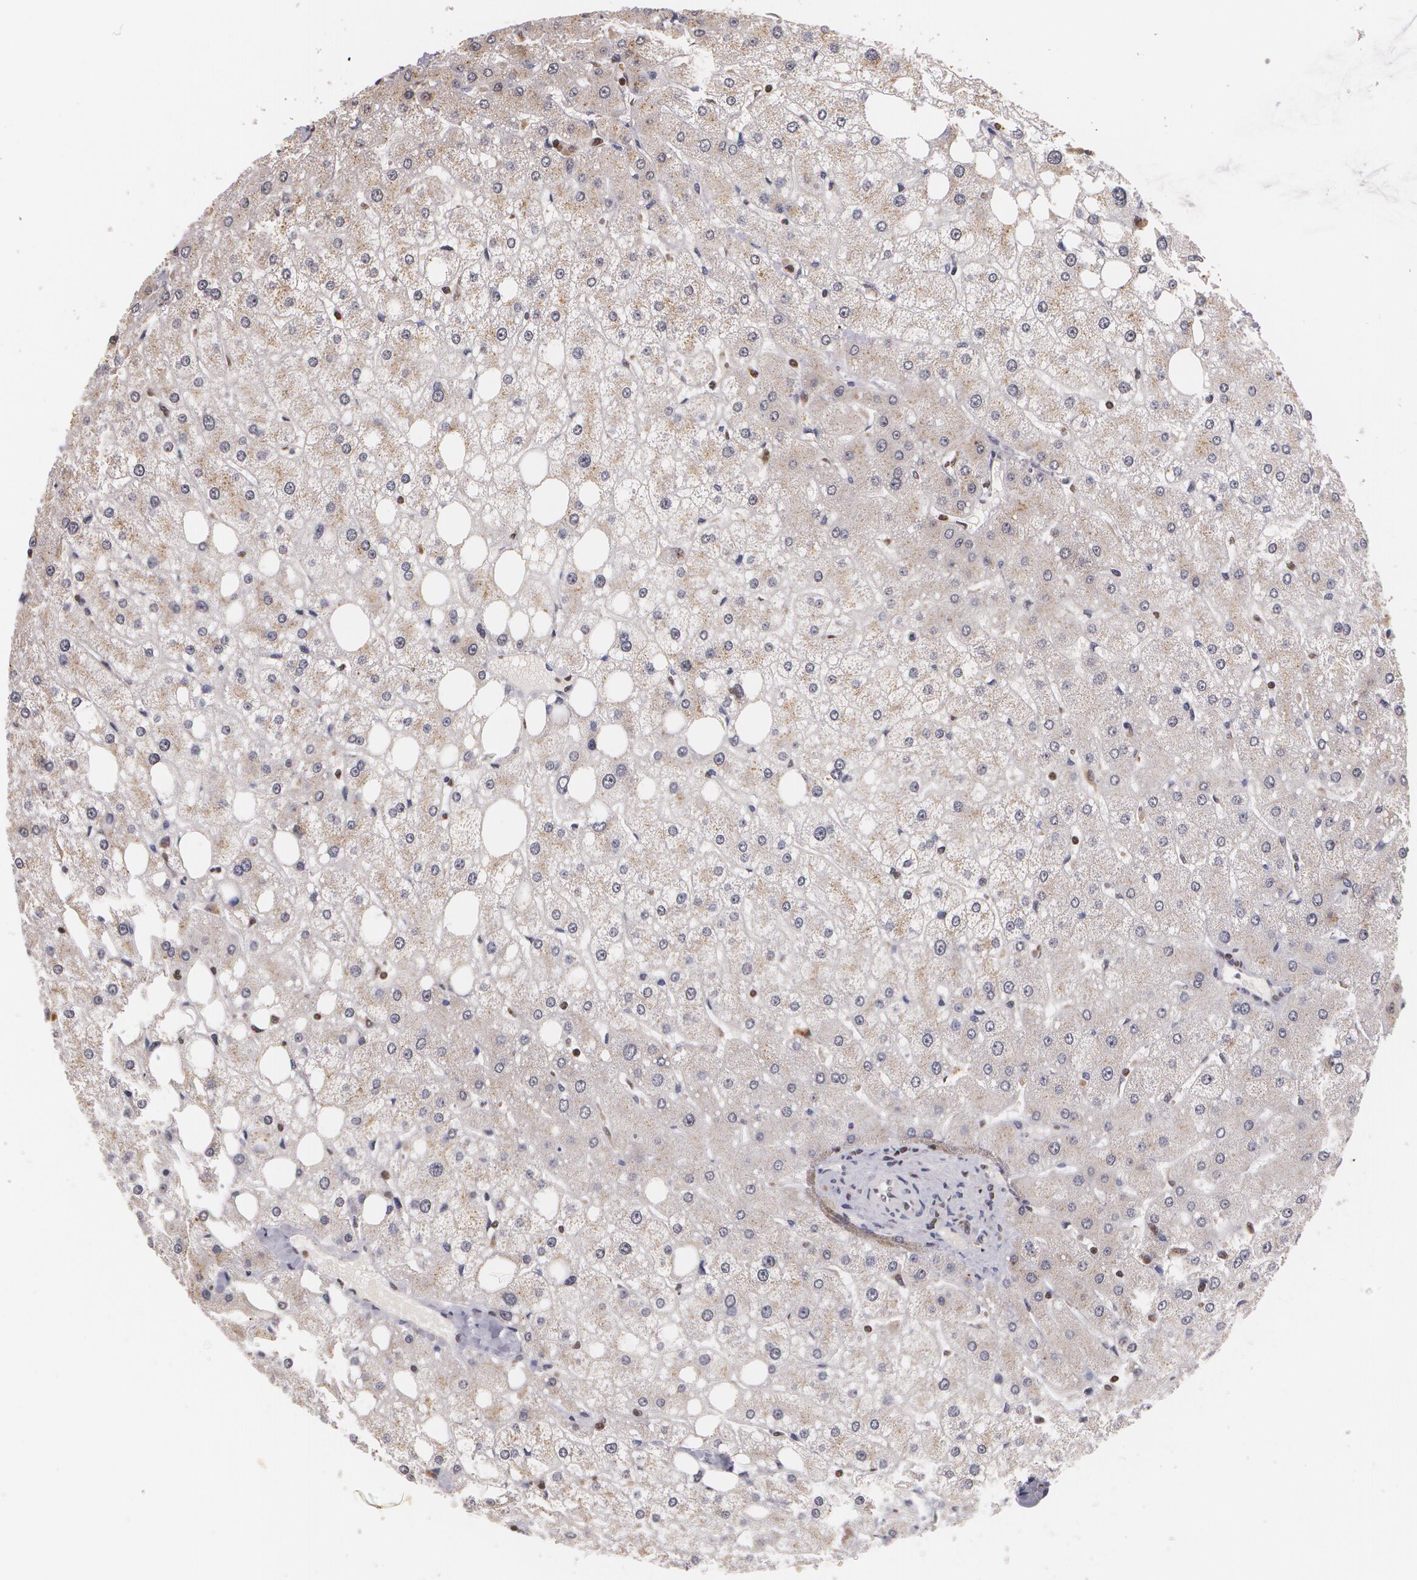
{"staining": {"intensity": "weak", "quantity": "25%-75%", "location": "cytoplasmic/membranous"}, "tissue": "liver", "cell_type": "Cholangiocytes", "image_type": "normal", "snomed": [{"axis": "morphology", "description": "Normal tissue, NOS"}, {"axis": "topography", "description": "Liver"}], "caption": "IHC histopathology image of benign liver: liver stained using IHC displays low levels of weak protein expression localized specifically in the cytoplasmic/membranous of cholangiocytes, appearing as a cytoplasmic/membranous brown color.", "gene": "VAV3", "patient": {"sex": "male", "age": 35}}